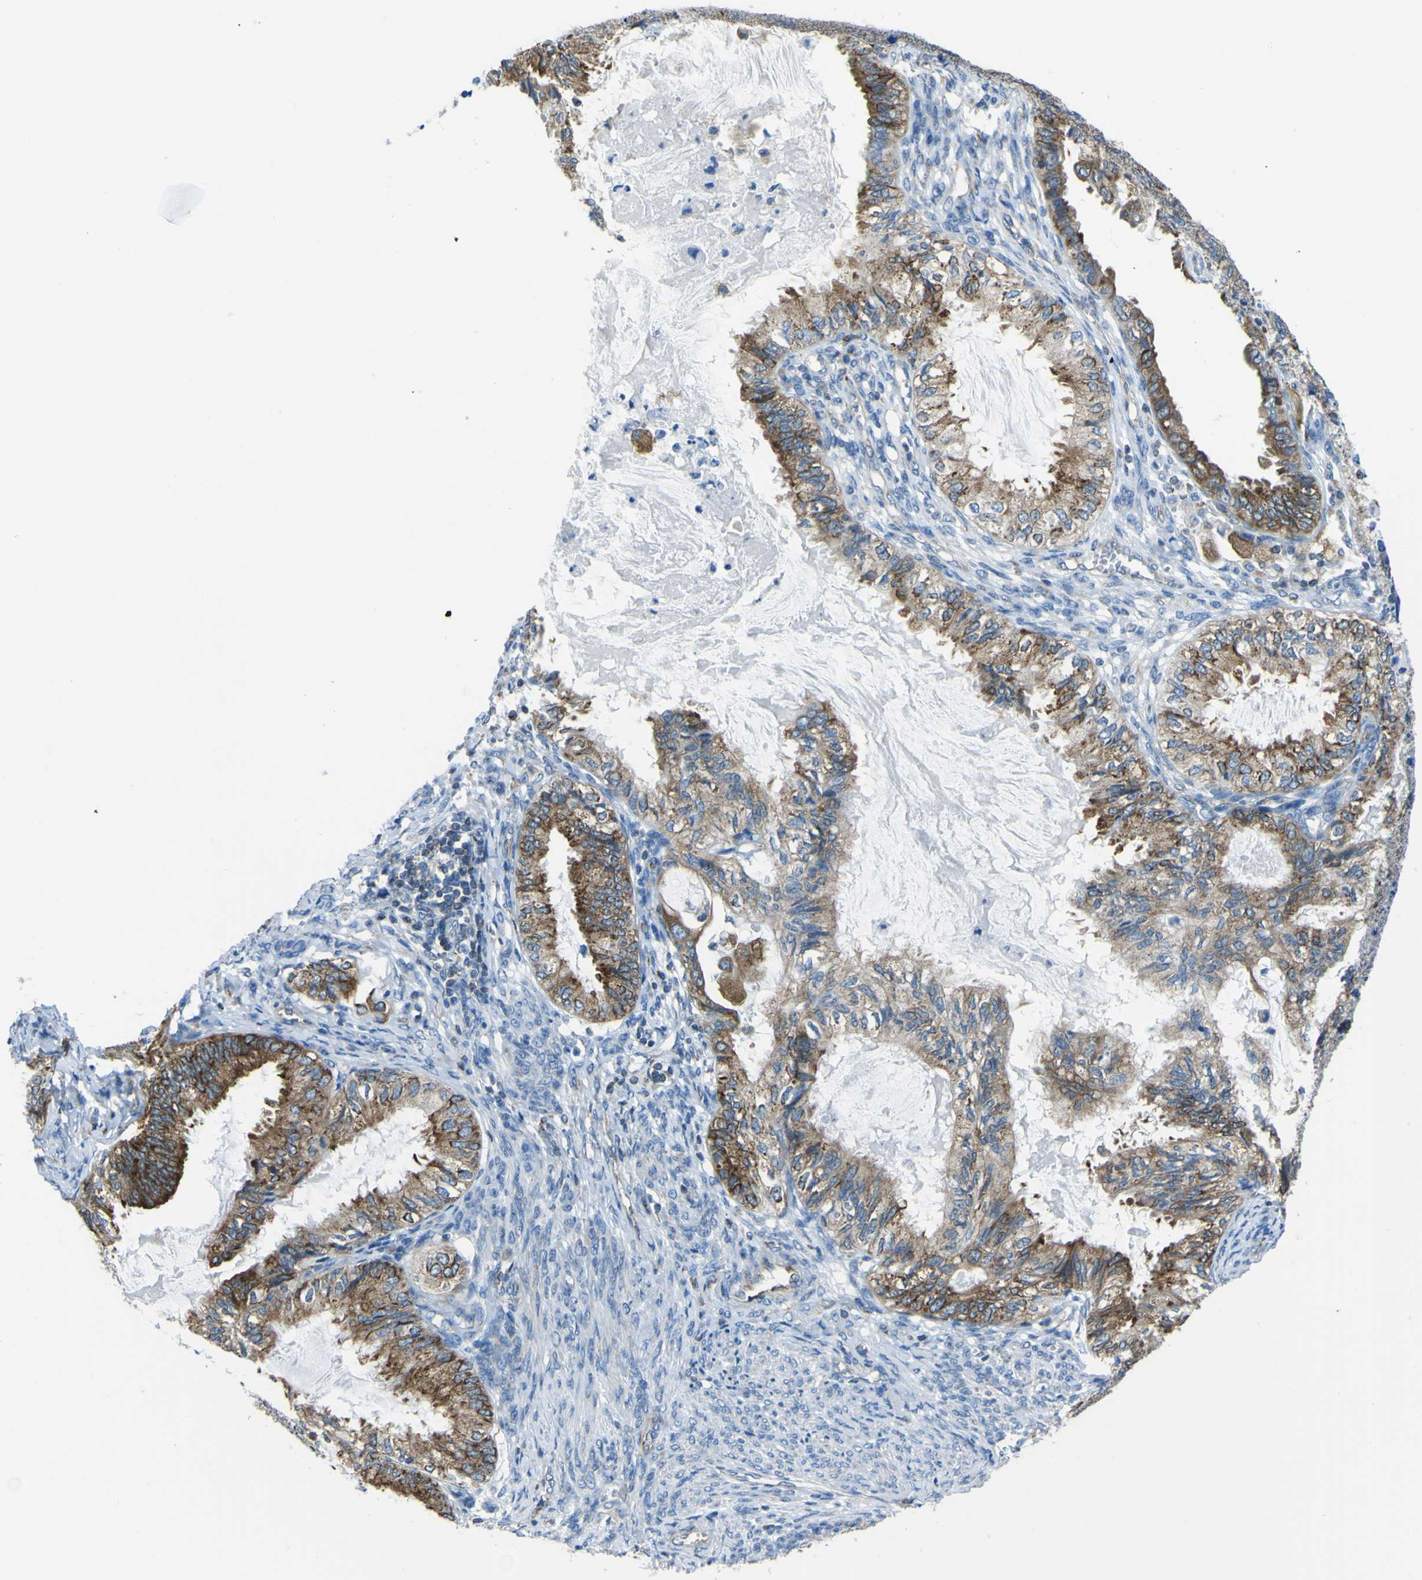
{"staining": {"intensity": "moderate", "quantity": ">75%", "location": "cytoplasmic/membranous"}, "tissue": "cervical cancer", "cell_type": "Tumor cells", "image_type": "cancer", "snomed": [{"axis": "morphology", "description": "Normal tissue, NOS"}, {"axis": "morphology", "description": "Adenocarcinoma, NOS"}, {"axis": "topography", "description": "Cervix"}, {"axis": "topography", "description": "Endometrium"}], "caption": "The image exhibits immunohistochemical staining of cervical cancer (adenocarcinoma). There is moderate cytoplasmic/membranous positivity is identified in about >75% of tumor cells.", "gene": "STIM1", "patient": {"sex": "female", "age": 86}}